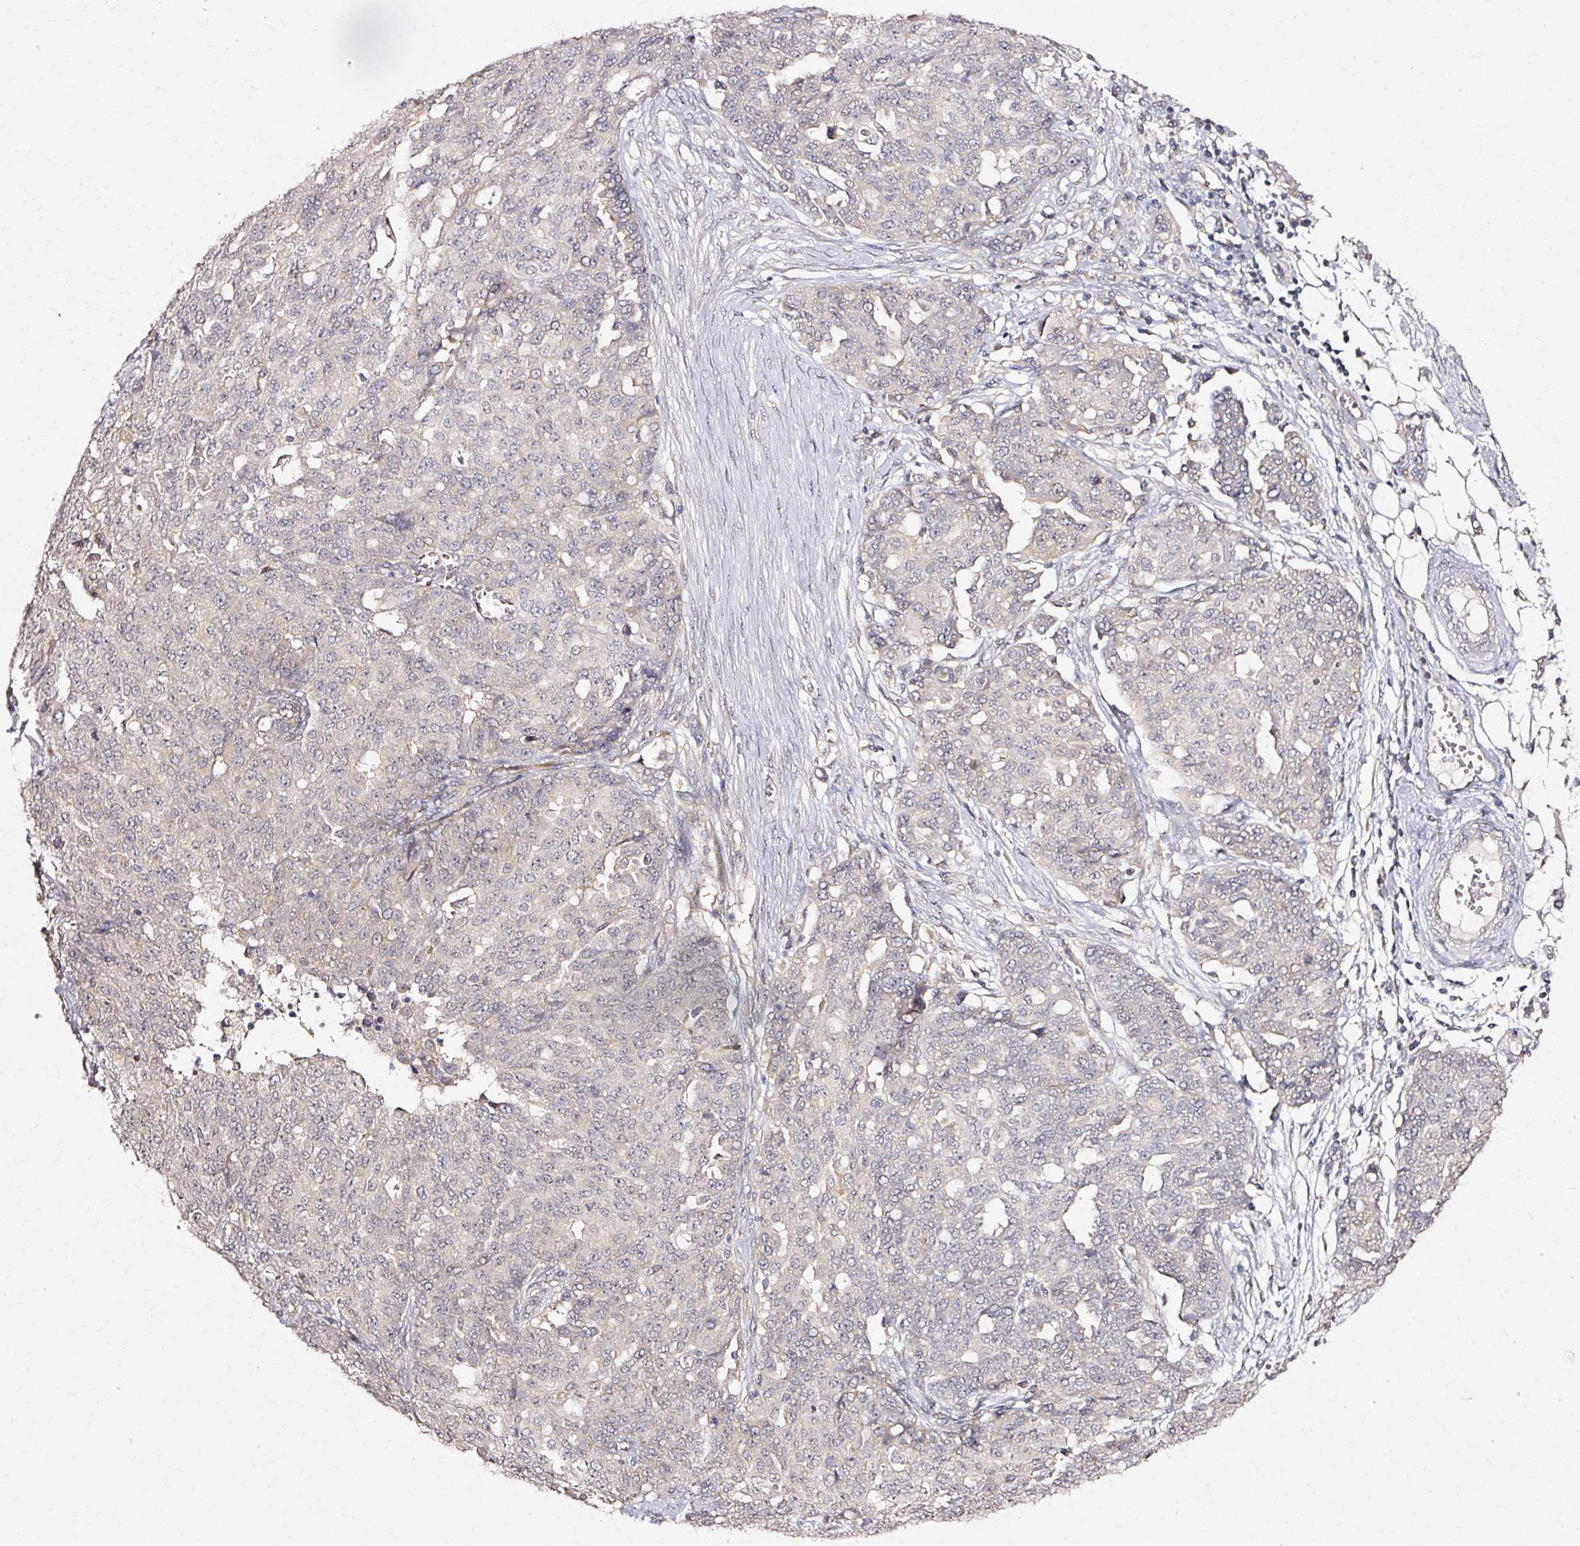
{"staining": {"intensity": "negative", "quantity": "none", "location": "none"}, "tissue": "ovarian cancer", "cell_type": "Tumor cells", "image_type": "cancer", "snomed": [{"axis": "morphology", "description": "Cystadenocarcinoma, serous, NOS"}, {"axis": "topography", "description": "Soft tissue"}, {"axis": "topography", "description": "Ovary"}], "caption": "Immunohistochemical staining of human ovarian cancer (serous cystadenocarcinoma) displays no significant staining in tumor cells.", "gene": "RGPD5", "patient": {"sex": "female", "age": 57}}